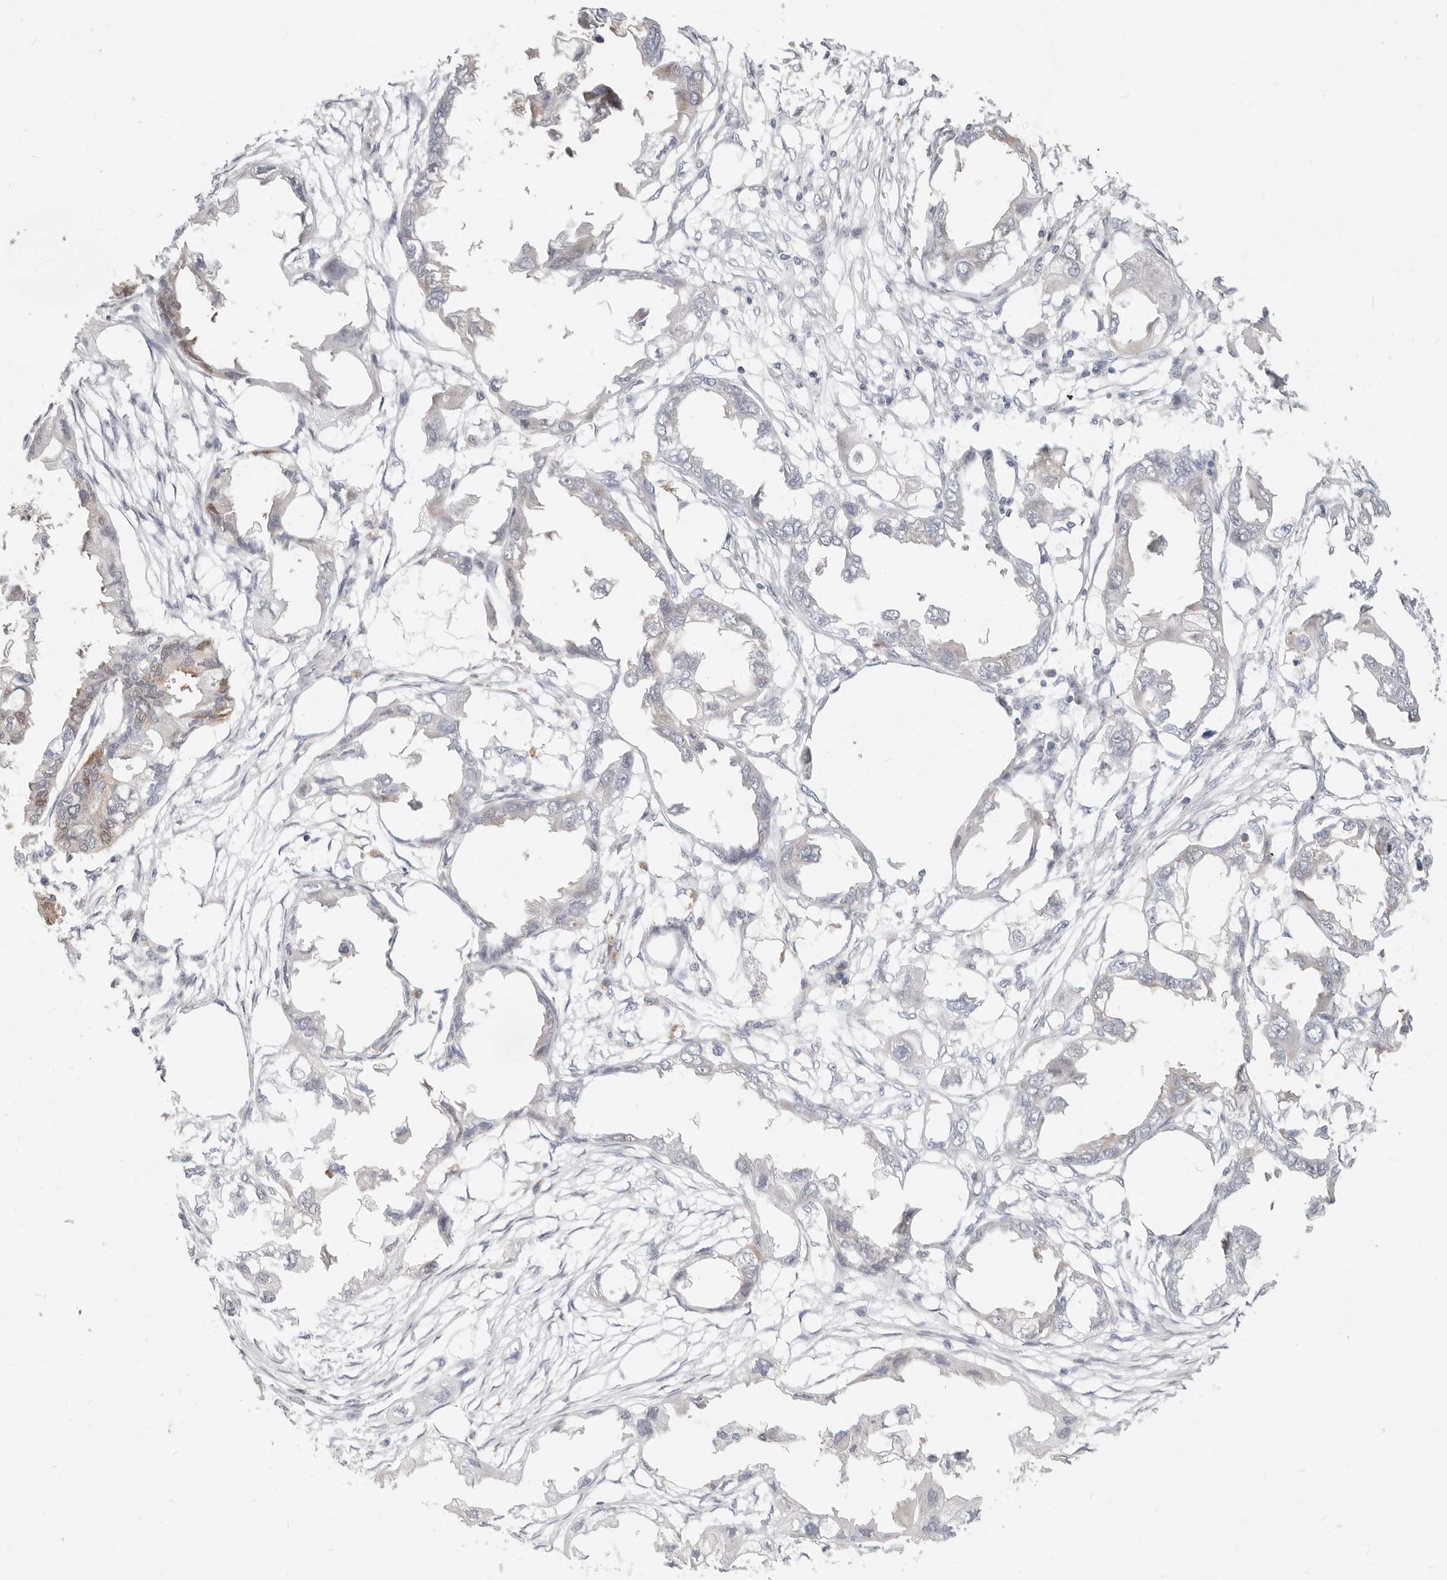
{"staining": {"intensity": "negative", "quantity": "none", "location": "none"}, "tissue": "endometrial cancer", "cell_type": "Tumor cells", "image_type": "cancer", "snomed": [{"axis": "morphology", "description": "Adenocarcinoma, NOS"}, {"axis": "morphology", "description": "Adenocarcinoma, metastatic, NOS"}, {"axis": "topography", "description": "Adipose tissue"}, {"axis": "topography", "description": "Endometrium"}], "caption": "DAB (3,3'-diaminobenzidine) immunohistochemical staining of human metastatic adenocarcinoma (endometrial) reveals no significant staining in tumor cells. (IHC, brightfield microscopy, high magnification).", "gene": "ZRANB1", "patient": {"sex": "female", "age": 67}}